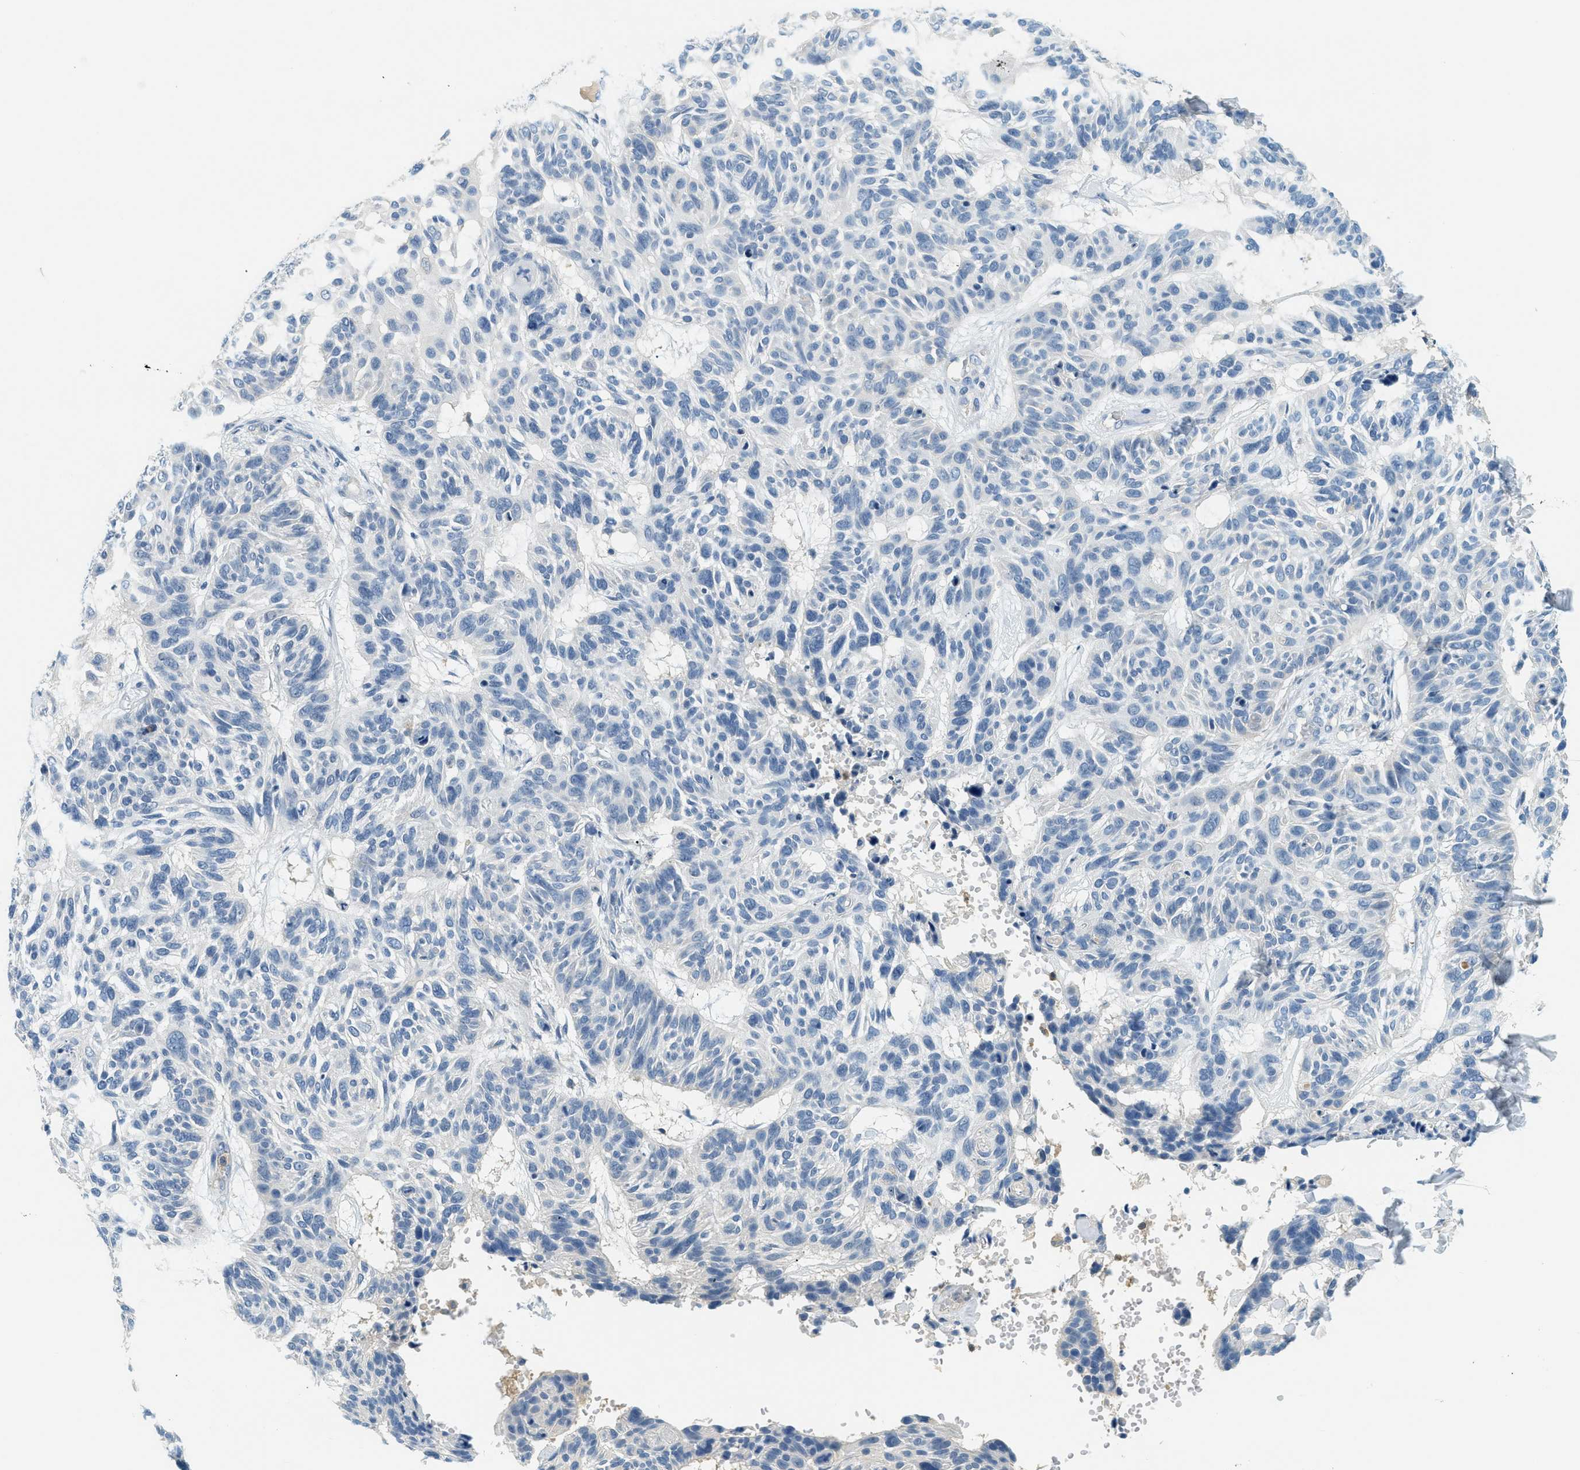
{"staining": {"intensity": "negative", "quantity": "none", "location": "none"}, "tissue": "skin cancer", "cell_type": "Tumor cells", "image_type": "cancer", "snomed": [{"axis": "morphology", "description": "Basal cell carcinoma"}, {"axis": "topography", "description": "Skin"}], "caption": "This is an immunohistochemistry (IHC) photomicrograph of human skin cancer. There is no expression in tumor cells.", "gene": "RASGRP2", "patient": {"sex": "male", "age": 85}}